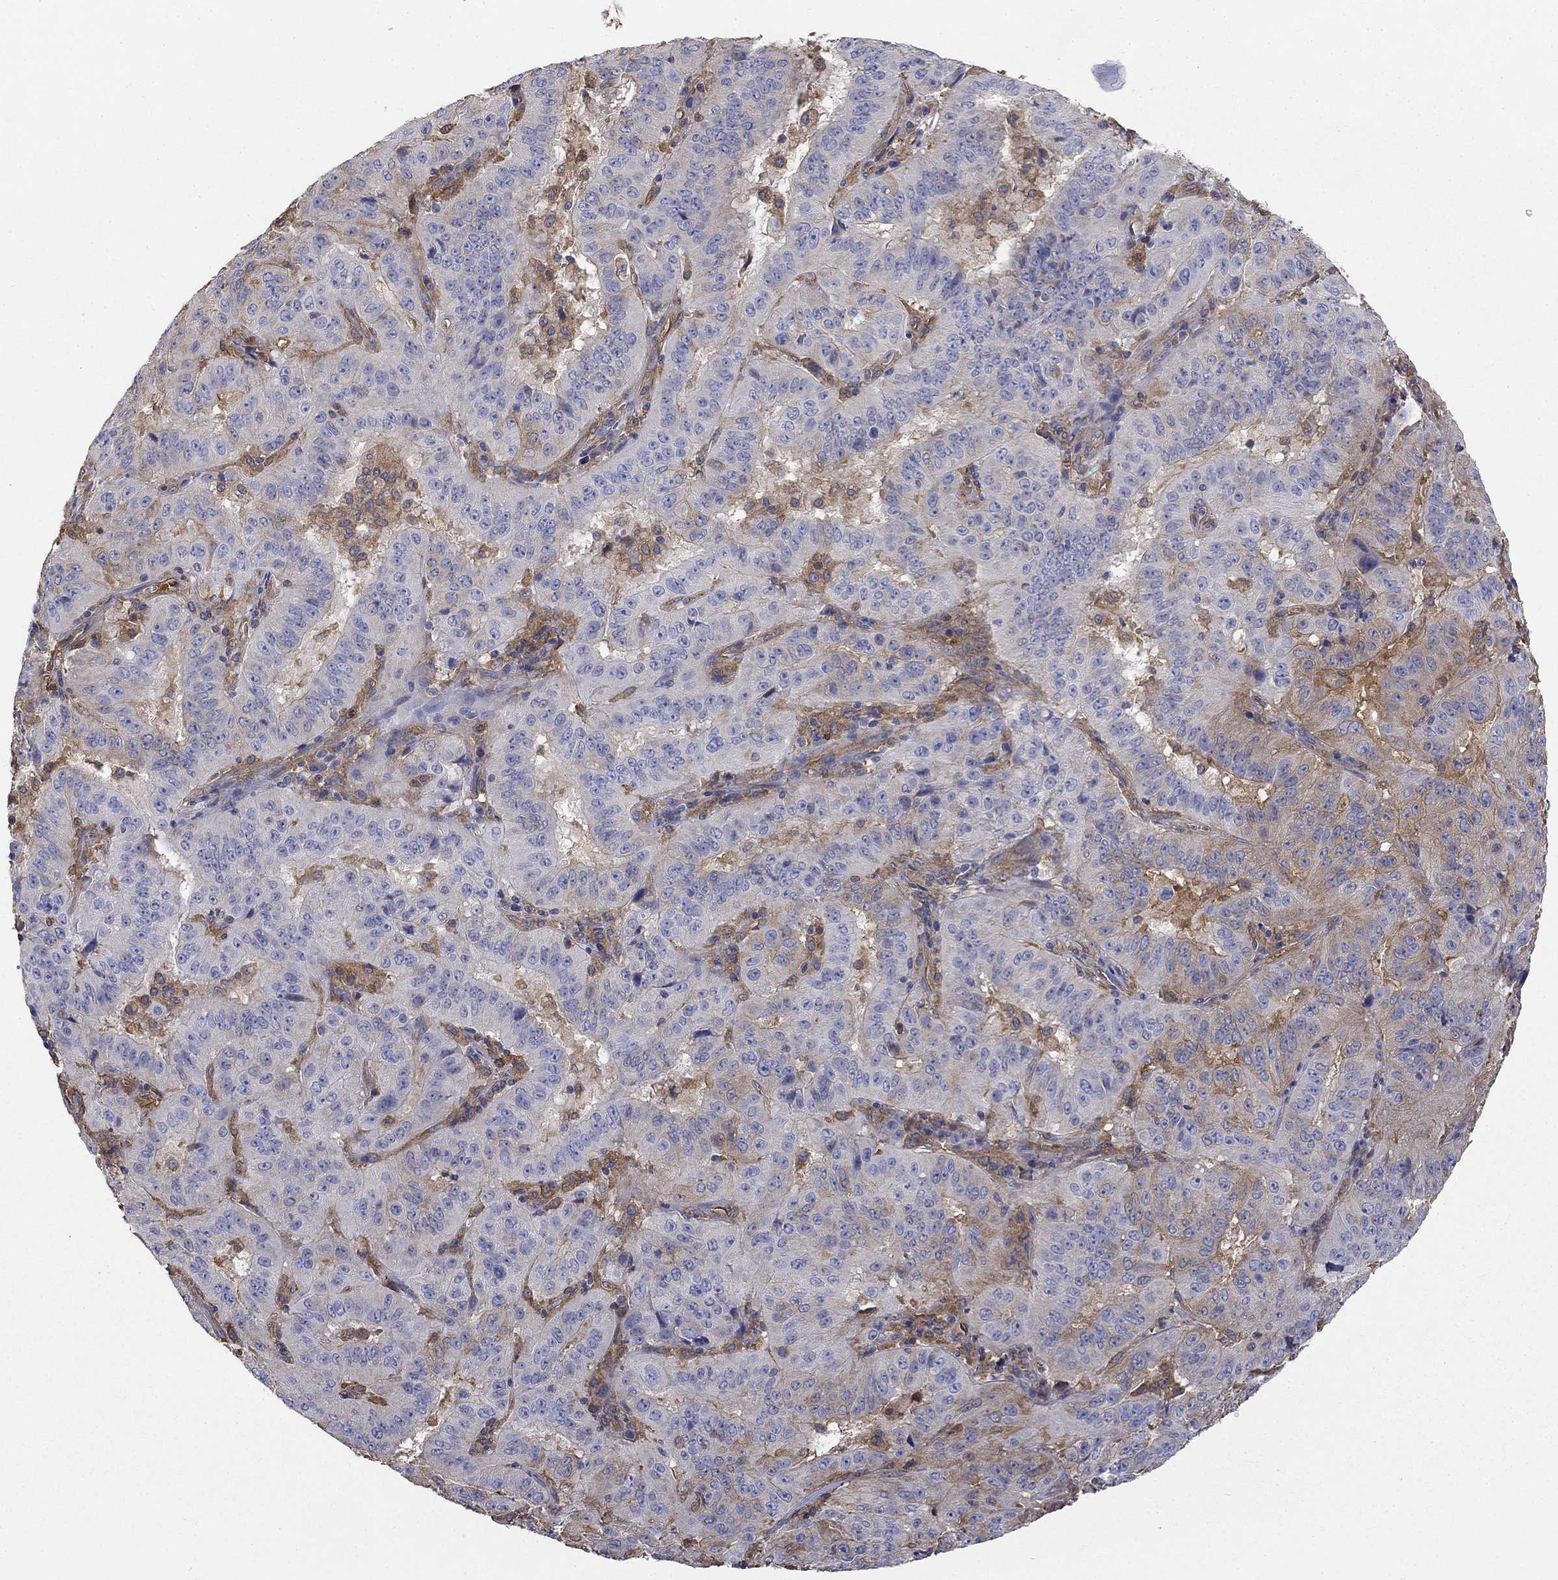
{"staining": {"intensity": "weak", "quantity": "25%-75%", "location": "cytoplasmic/membranous"}, "tissue": "pancreatic cancer", "cell_type": "Tumor cells", "image_type": "cancer", "snomed": [{"axis": "morphology", "description": "Adenocarcinoma, NOS"}, {"axis": "topography", "description": "Pancreas"}], "caption": "An image showing weak cytoplasmic/membranous positivity in about 25%-75% of tumor cells in pancreatic cancer (adenocarcinoma), as visualized by brown immunohistochemical staining.", "gene": "DPYSL2", "patient": {"sex": "male", "age": 63}}